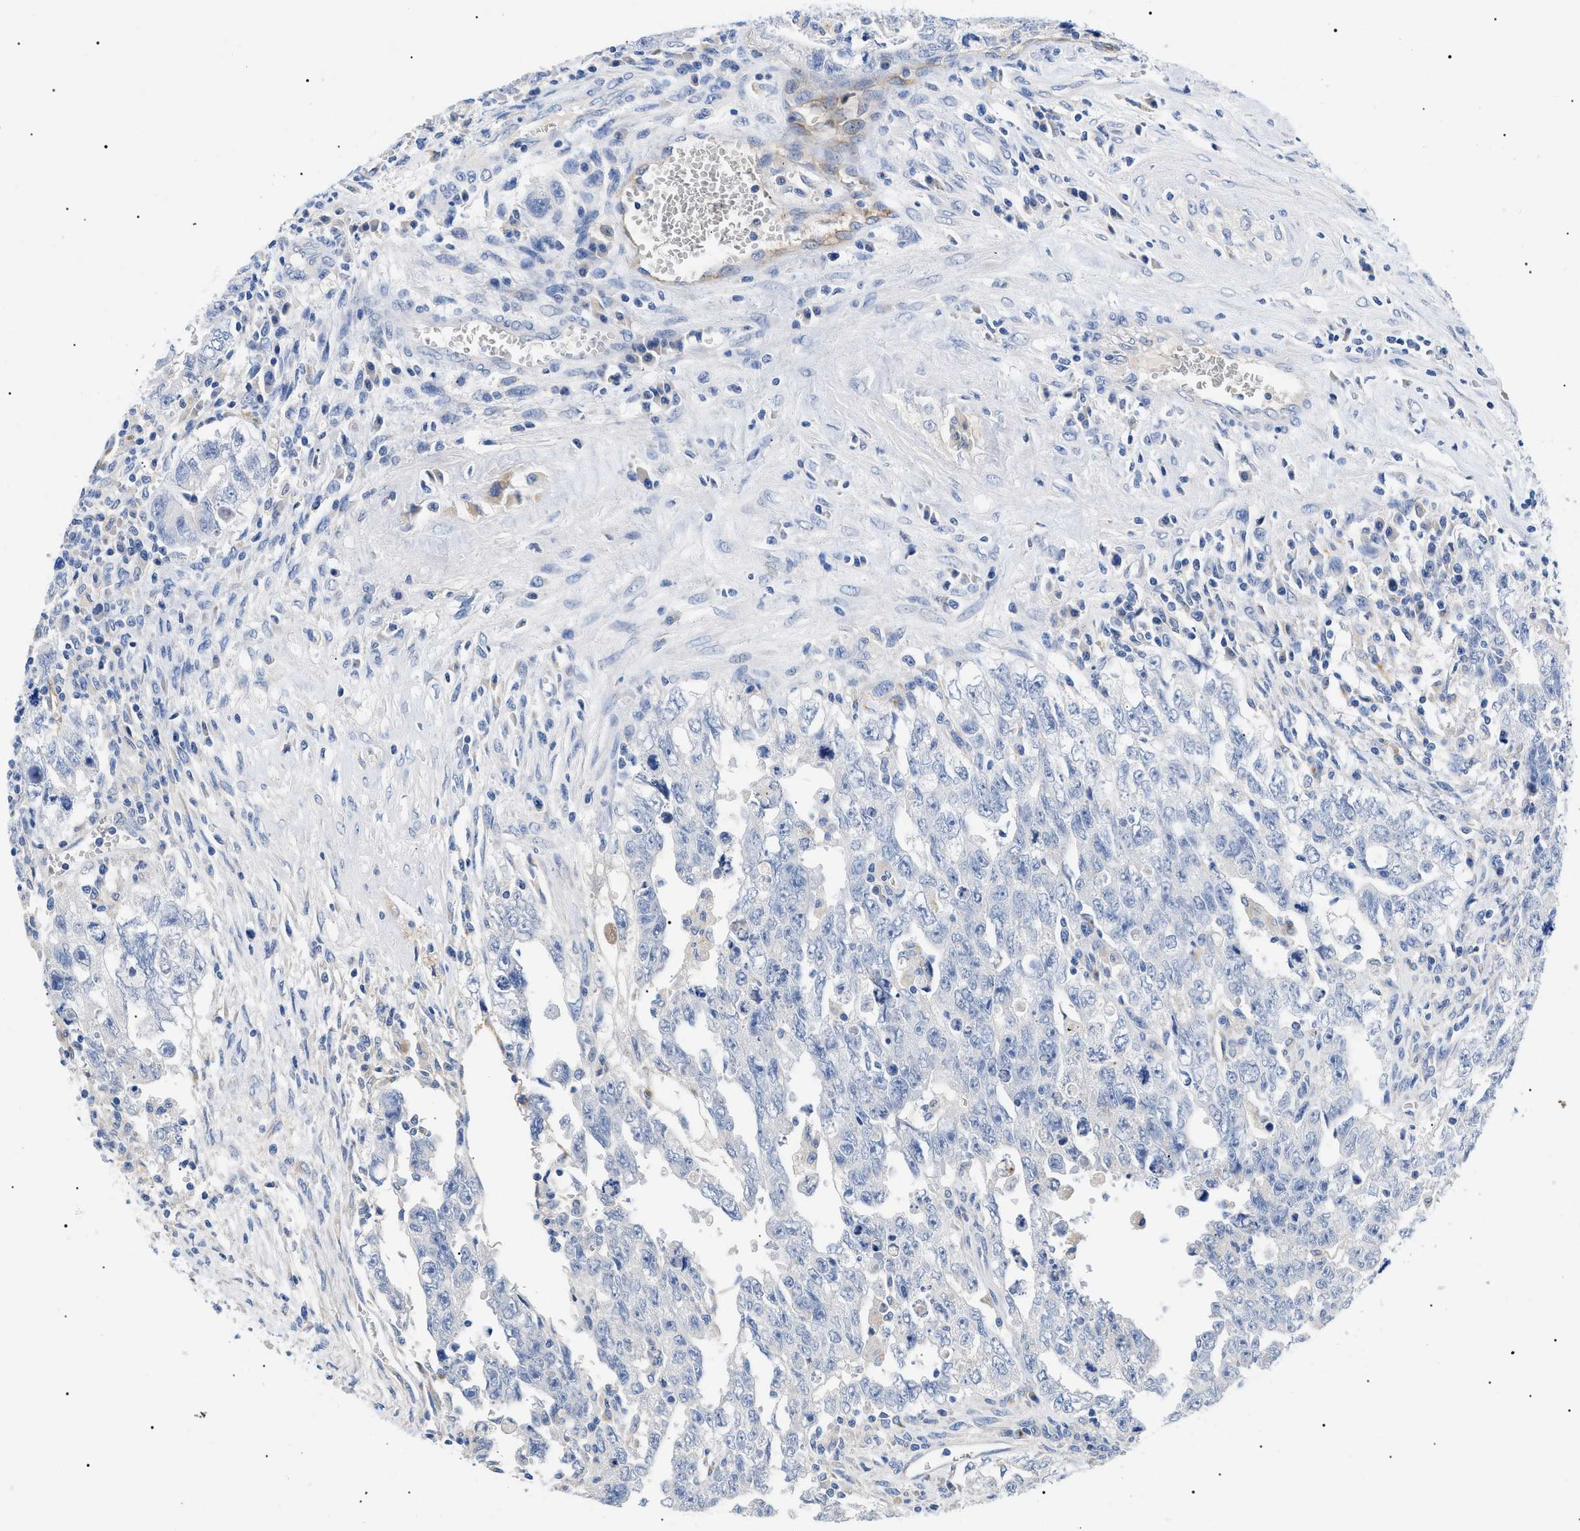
{"staining": {"intensity": "negative", "quantity": "none", "location": "none"}, "tissue": "testis cancer", "cell_type": "Tumor cells", "image_type": "cancer", "snomed": [{"axis": "morphology", "description": "Carcinoma, Embryonal, NOS"}, {"axis": "topography", "description": "Testis"}], "caption": "Human testis cancer stained for a protein using IHC displays no staining in tumor cells.", "gene": "ACKR1", "patient": {"sex": "male", "age": 28}}